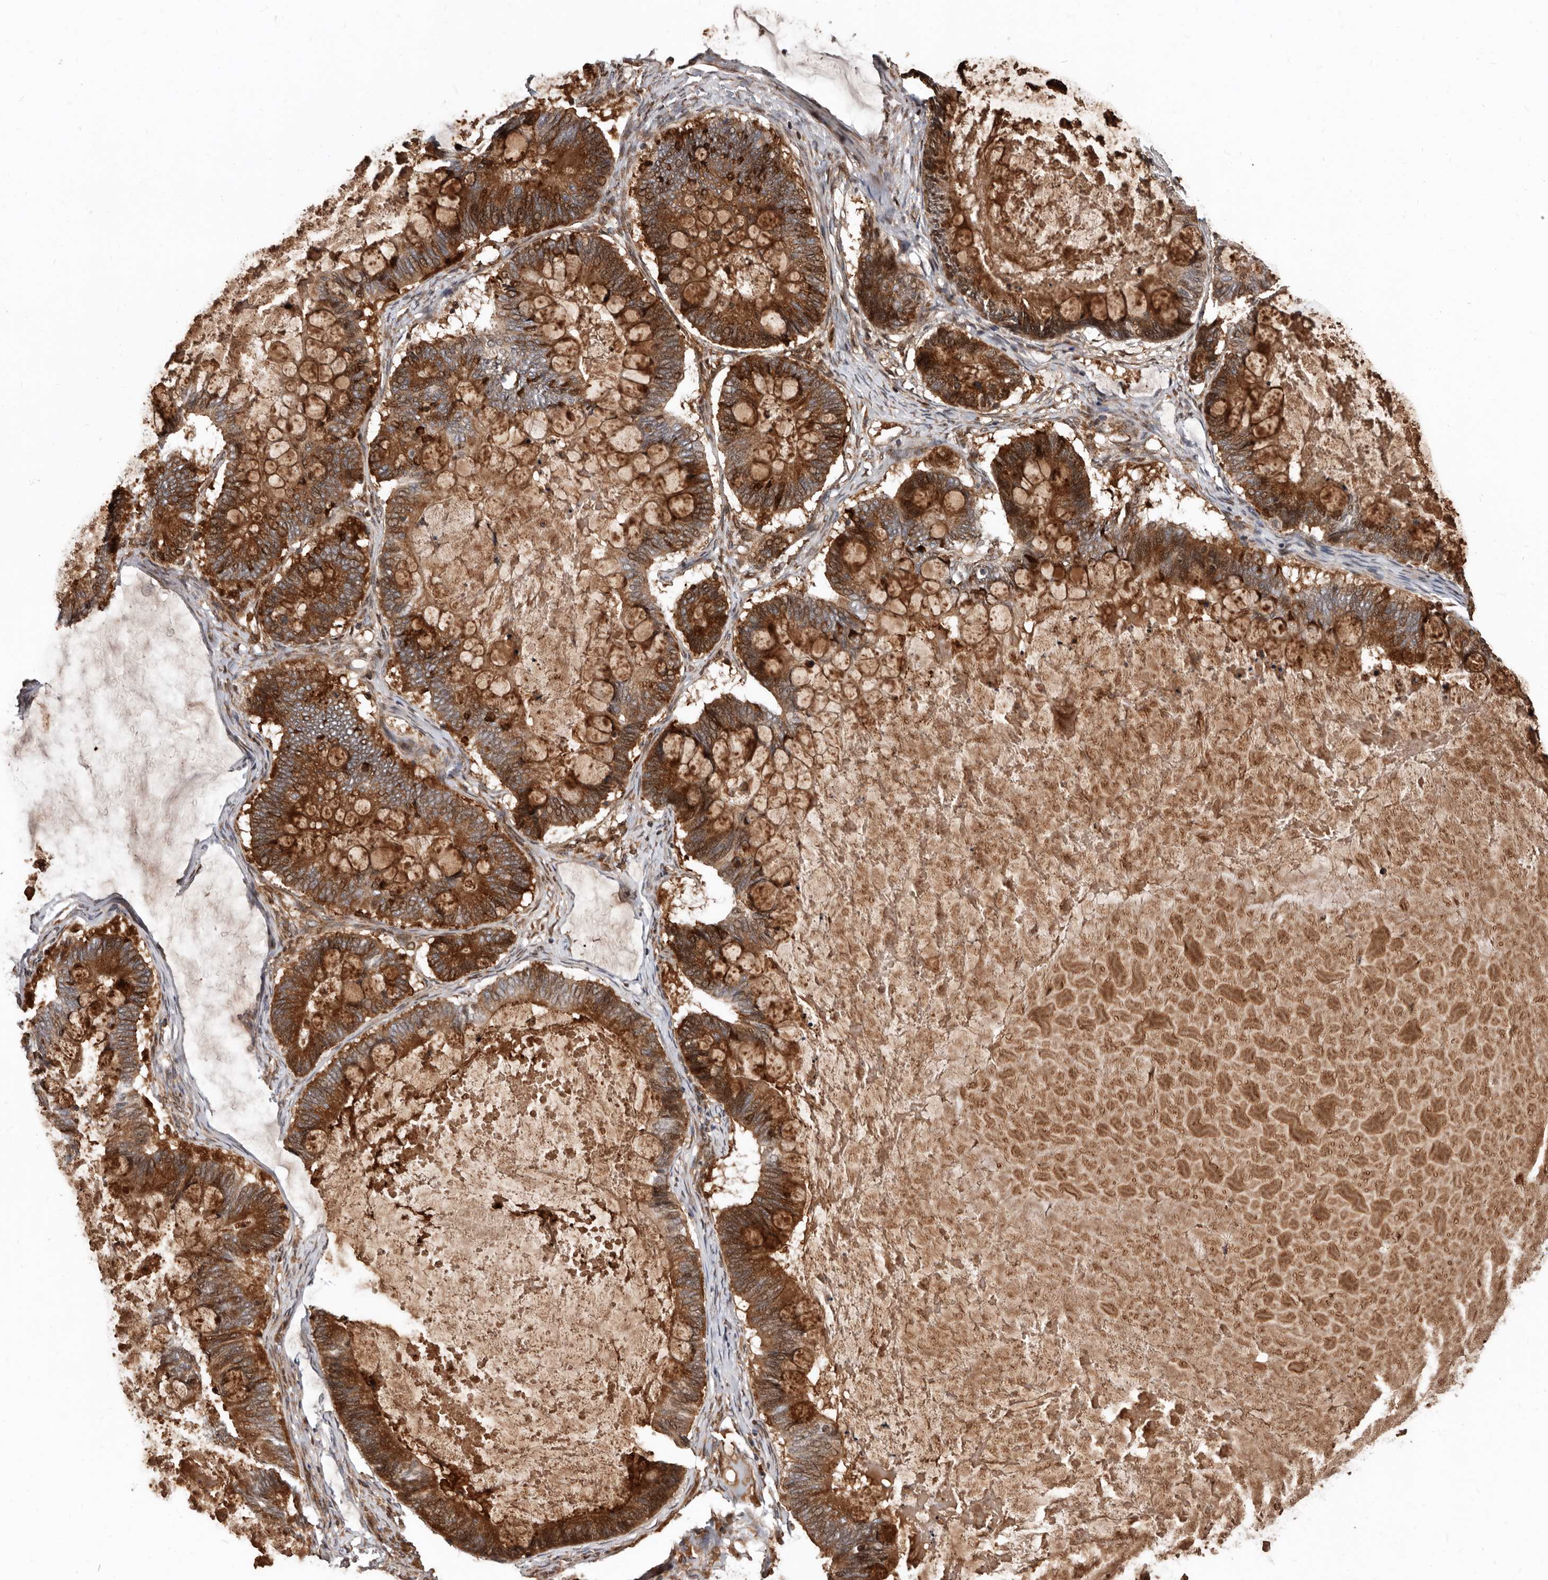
{"staining": {"intensity": "strong", "quantity": ">75%", "location": "cytoplasmic/membranous"}, "tissue": "ovarian cancer", "cell_type": "Tumor cells", "image_type": "cancer", "snomed": [{"axis": "morphology", "description": "Cystadenocarcinoma, mucinous, NOS"}, {"axis": "topography", "description": "Ovary"}], "caption": "Immunohistochemistry (IHC) histopathology image of mucinous cystadenocarcinoma (ovarian) stained for a protein (brown), which displays high levels of strong cytoplasmic/membranous staining in approximately >75% of tumor cells.", "gene": "WEE2", "patient": {"sex": "female", "age": 61}}